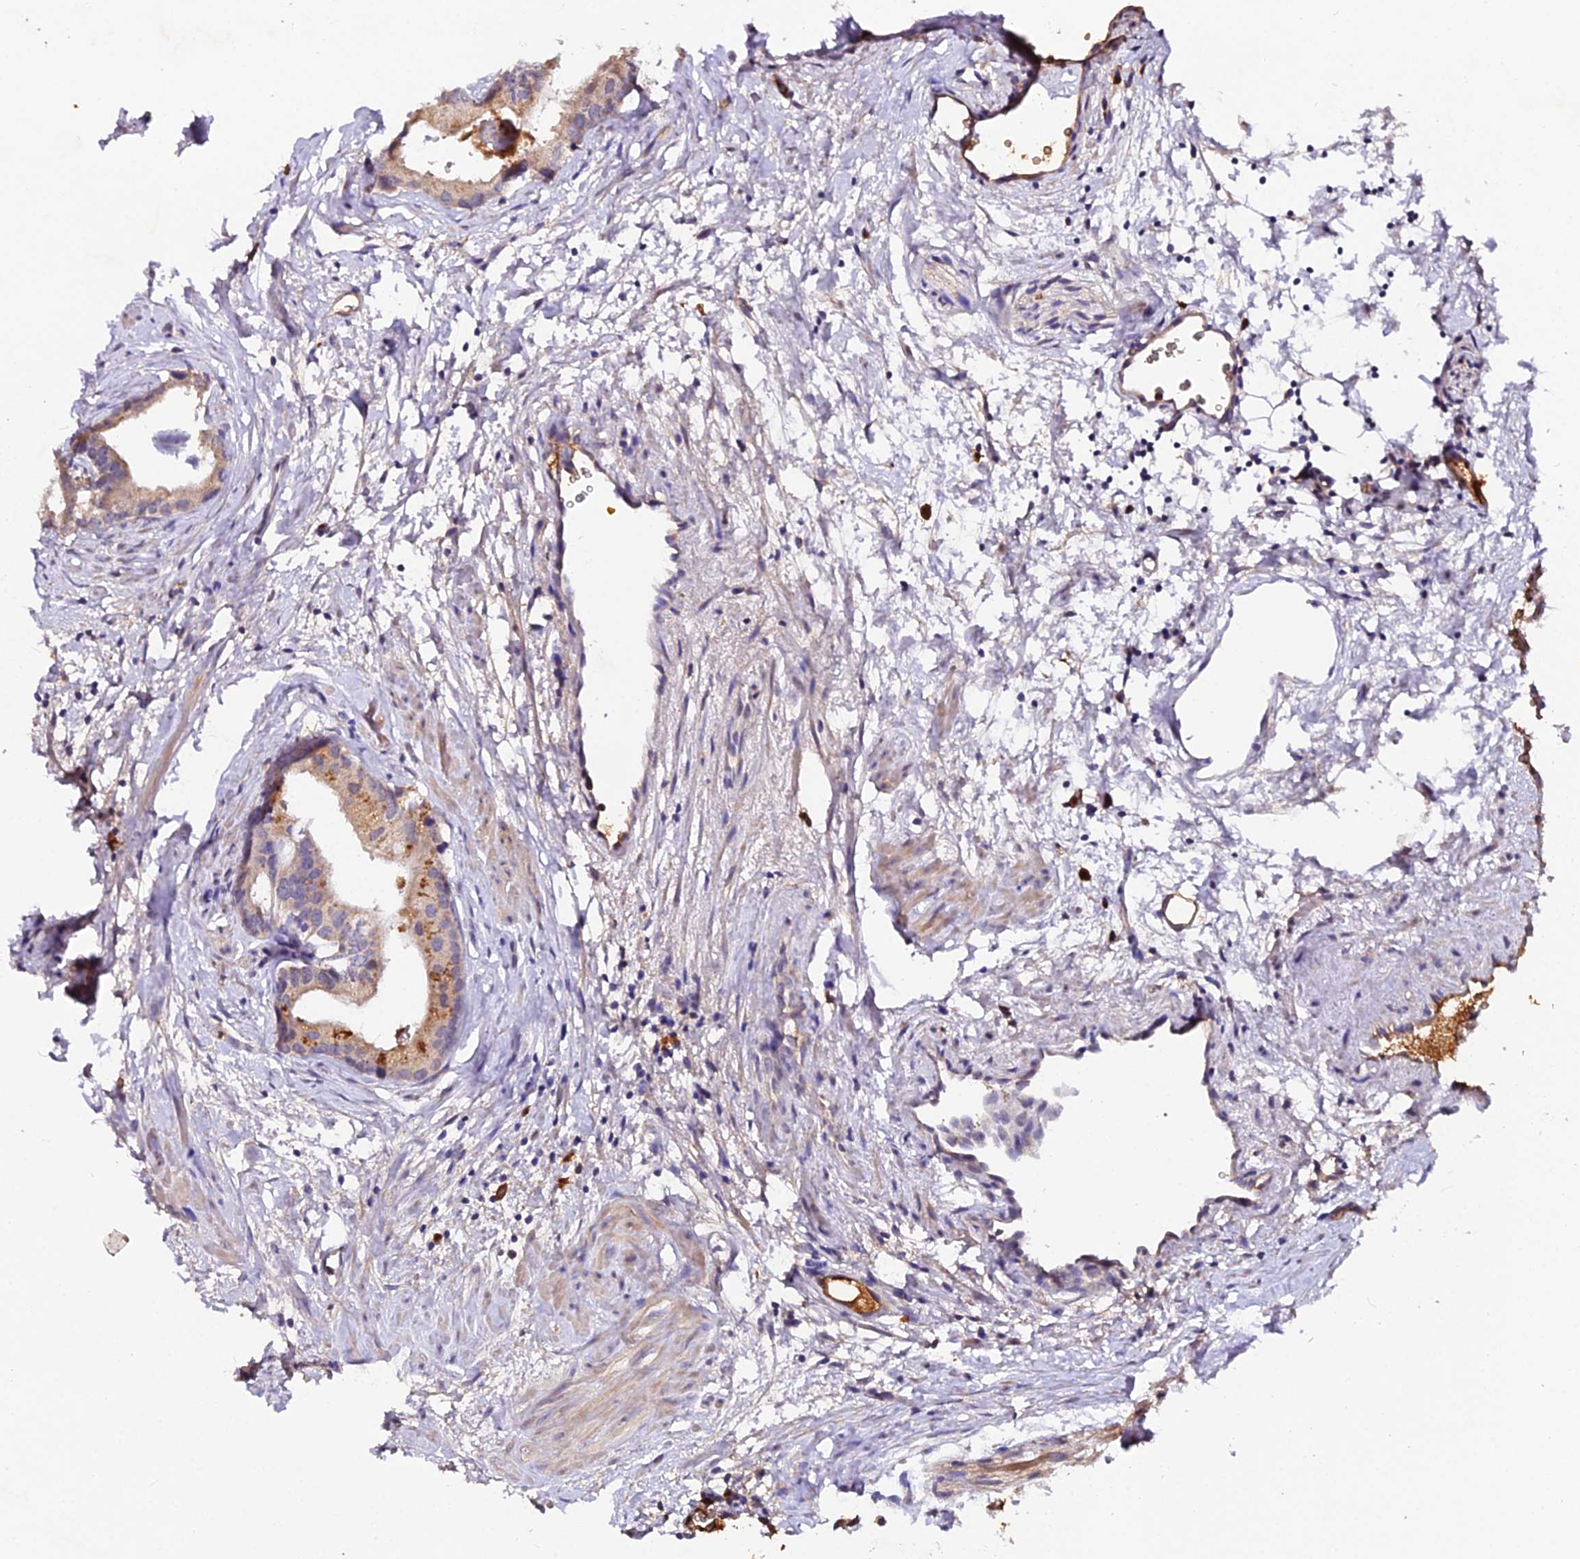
{"staining": {"intensity": "weak", "quantity": ">75%", "location": "cytoplasmic/membranous"}, "tissue": "prostate cancer", "cell_type": "Tumor cells", "image_type": "cancer", "snomed": [{"axis": "morphology", "description": "Adenocarcinoma, Low grade"}, {"axis": "topography", "description": "Prostate"}], "caption": "Prostate adenocarcinoma (low-grade) stained for a protein (brown) demonstrates weak cytoplasmic/membranous positive expression in approximately >75% of tumor cells.", "gene": "KCTD16", "patient": {"sex": "male", "age": 63}}